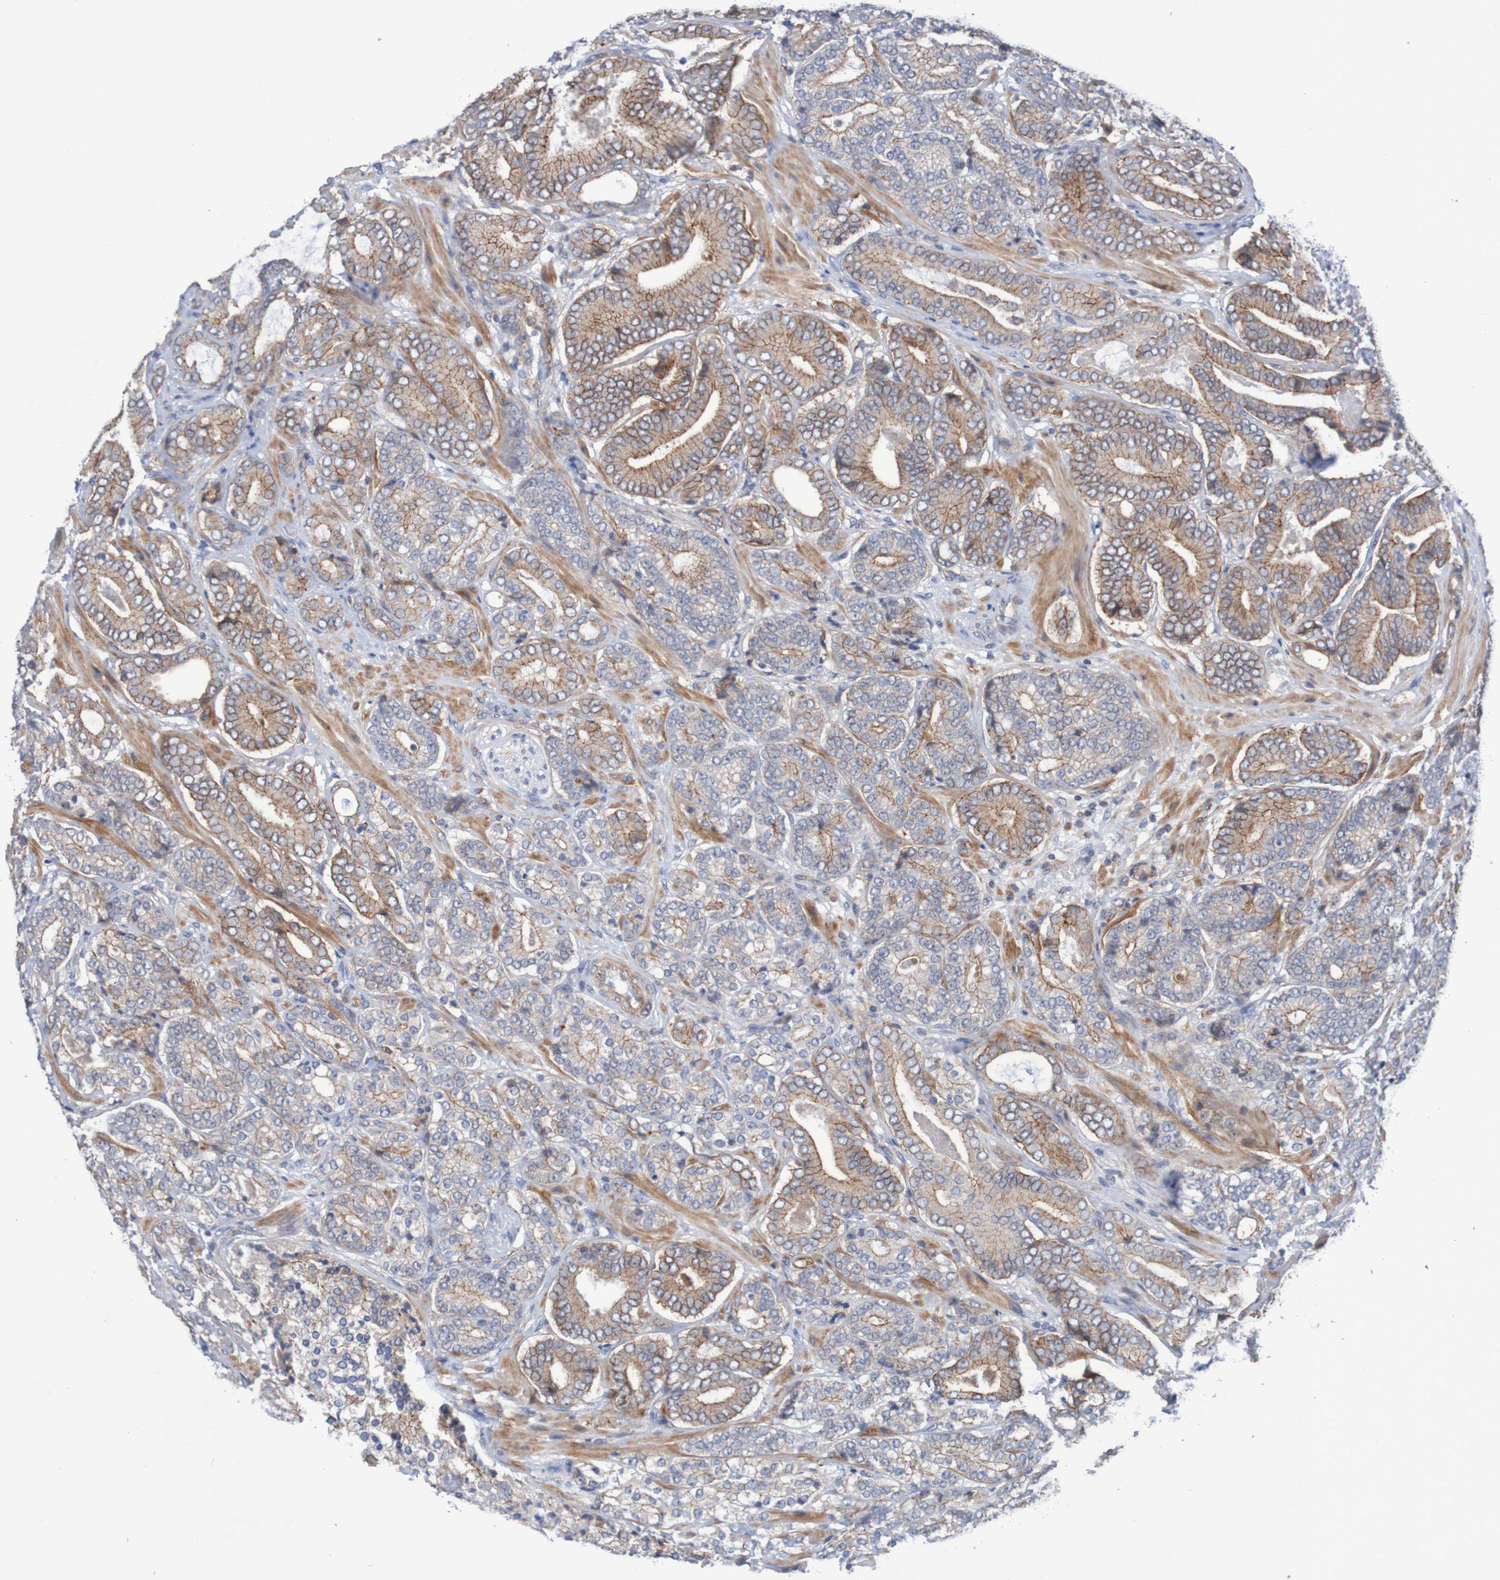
{"staining": {"intensity": "moderate", "quantity": "25%-75%", "location": "cytoplasmic/membranous"}, "tissue": "prostate cancer", "cell_type": "Tumor cells", "image_type": "cancer", "snomed": [{"axis": "morphology", "description": "Adenocarcinoma, High grade"}, {"axis": "topography", "description": "Prostate"}], "caption": "This is a histology image of IHC staining of prostate cancer (high-grade adenocarcinoma), which shows moderate positivity in the cytoplasmic/membranous of tumor cells.", "gene": "NECTIN2", "patient": {"sex": "male", "age": 61}}